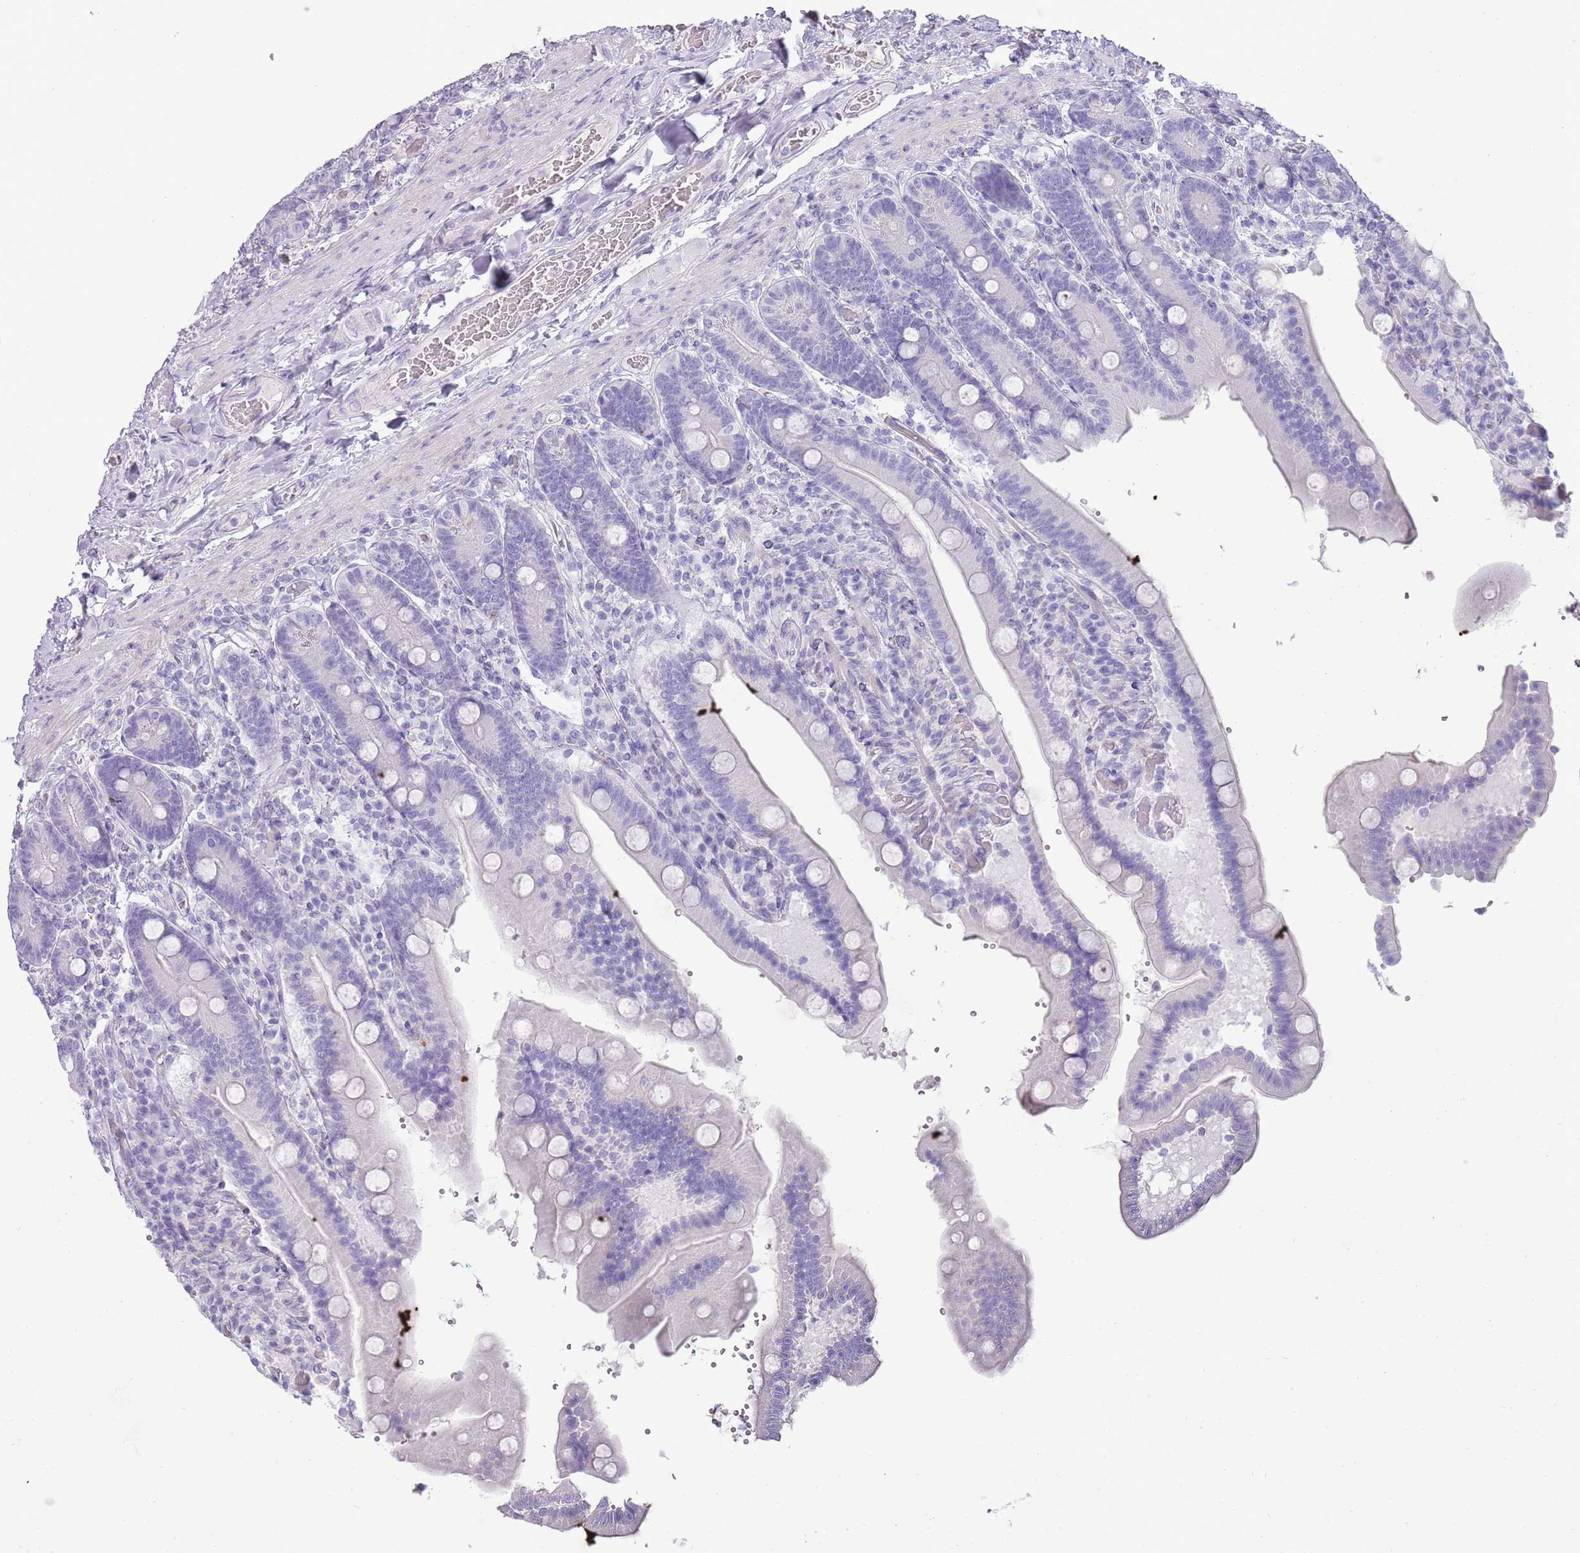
{"staining": {"intensity": "negative", "quantity": "none", "location": "none"}, "tissue": "duodenum", "cell_type": "Glandular cells", "image_type": "normal", "snomed": [{"axis": "morphology", "description": "Normal tissue, NOS"}, {"axis": "topography", "description": "Duodenum"}], "caption": "This is an immunohistochemistry (IHC) photomicrograph of benign duodenum. There is no positivity in glandular cells.", "gene": "ENSG00000271254", "patient": {"sex": "female", "age": 62}}